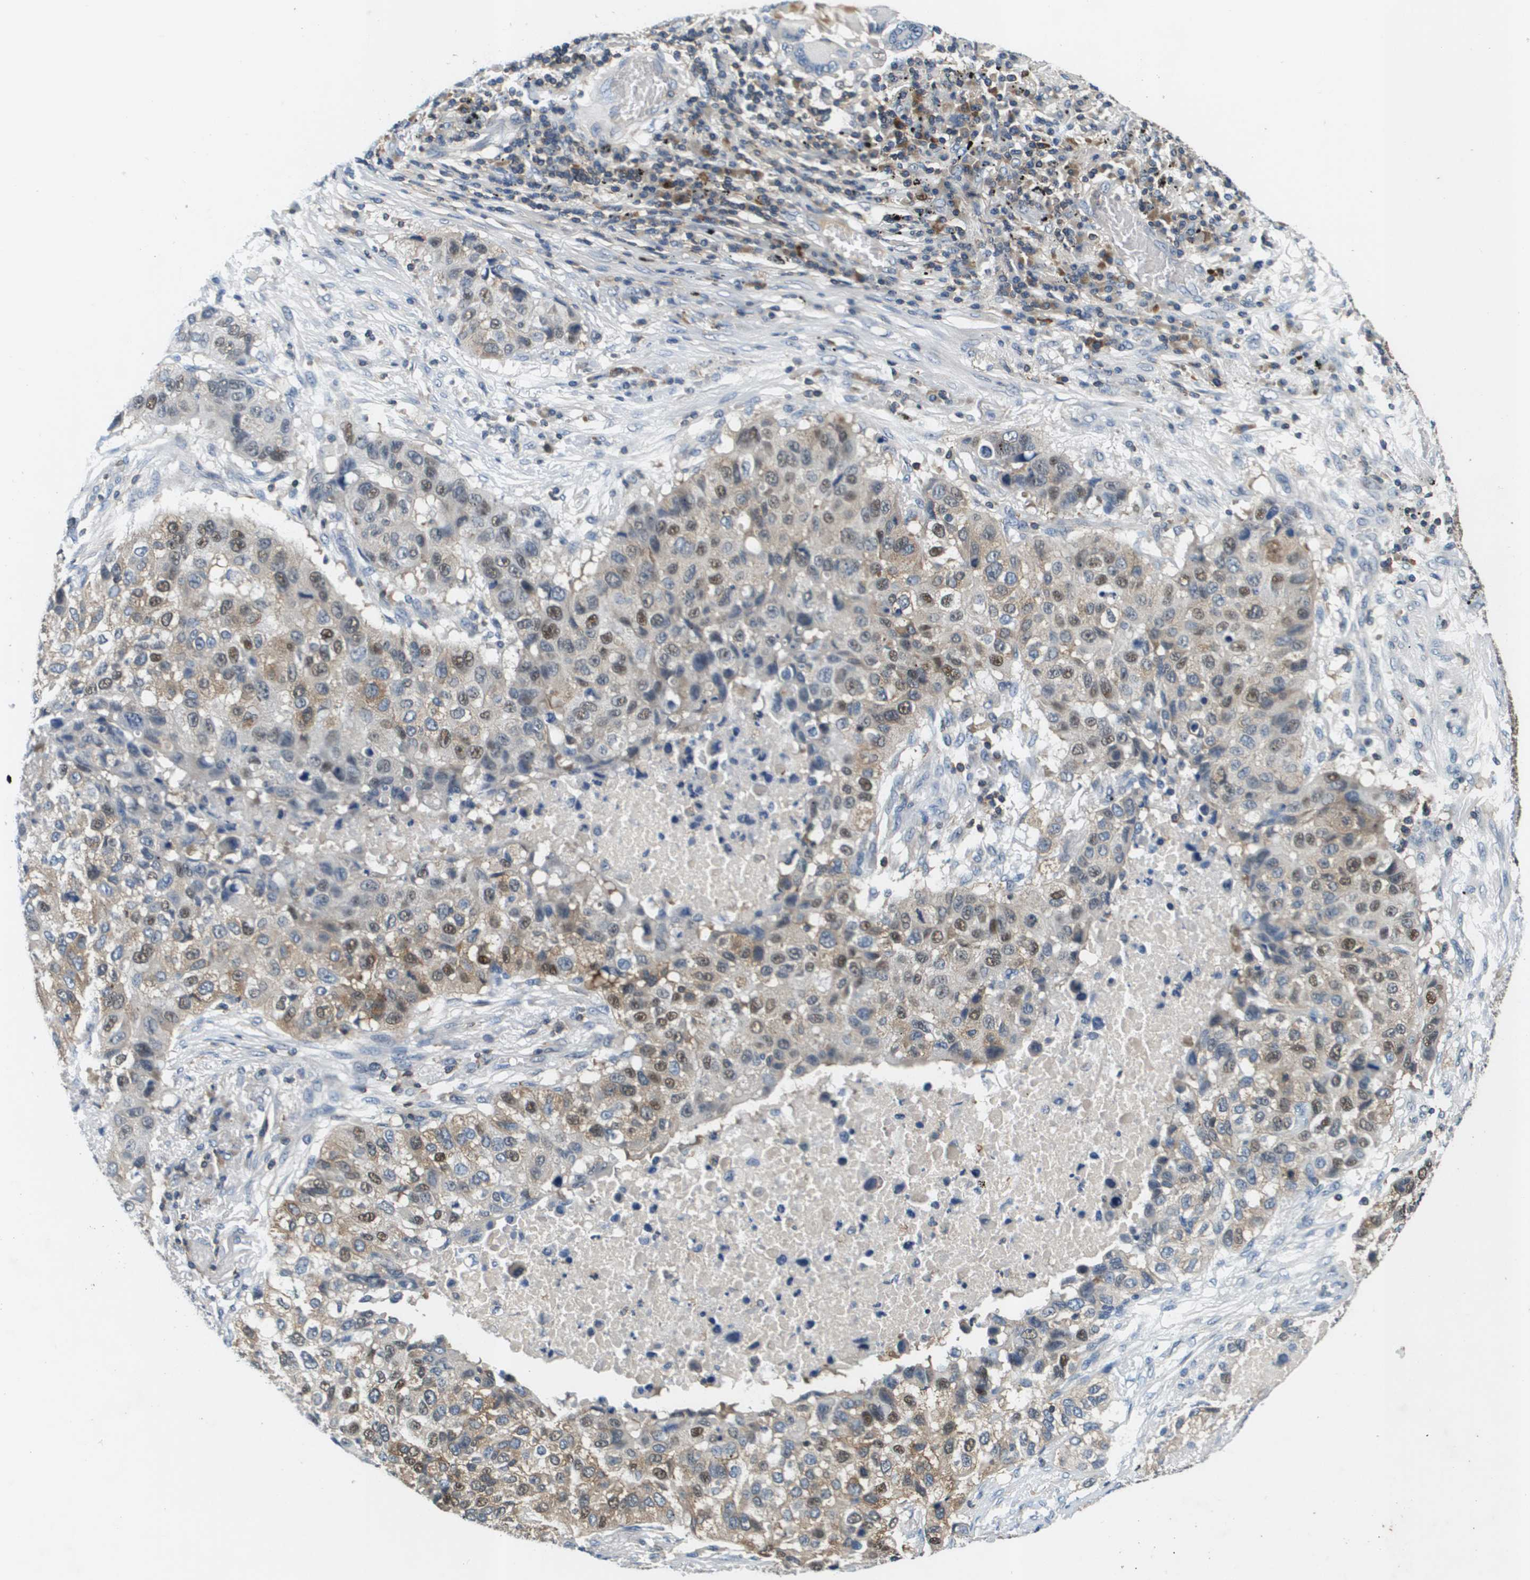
{"staining": {"intensity": "moderate", "quantity": "25%-75%", "location": "cytoplasmic/membranous,nuclear"}, "tissue": "lung cancer", "cell_type": "Tumor cells", "image_type": "cancer", "snomed": [{"axis": "morphology", "description": "Squamous cell carcinoma, NOS"}, {"axis": "topography", "description": "Lung"}], "caption": "Protein staining by IHC shows moderate cytoplasmic/membranous and nuclear expression in about 25%-75% of tumor cells in squamous cell carcinoma (lung).", "gene": "KCNQ5", "patient": {"sex": "male", "age": 57}}